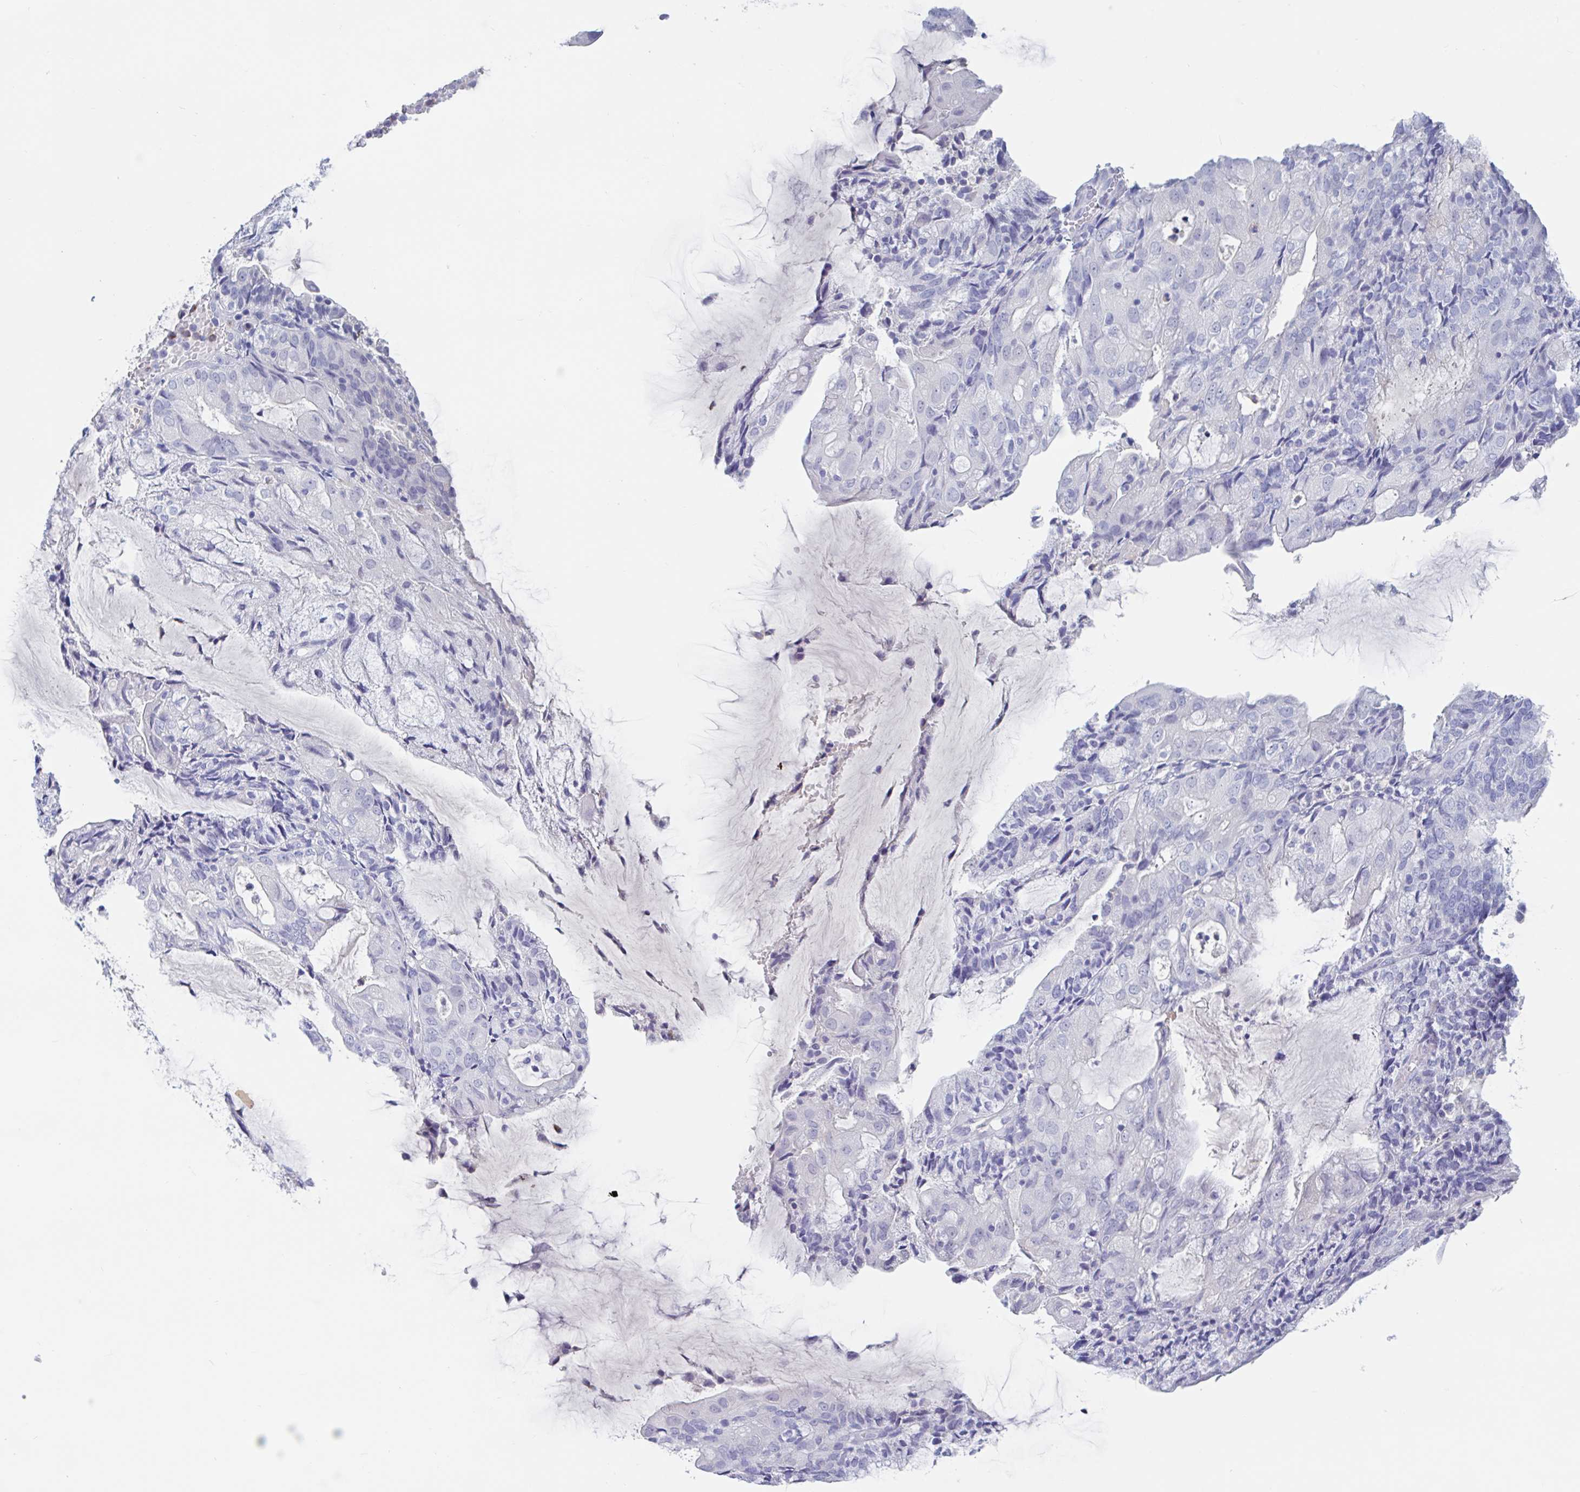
{"staining": {"intensity": "negative", "quantity": "none", "location": "none"}, "tissue": "endometrial cancer", "cell_type": "Tumor cells", "image_type": "cancer", "snomed": [{"axis": "morphology", "description": "Adenocarcinoma, NOS"}, {"axis": "topography", "description": "Endometrium"}], "caption": "Immunohistochemical staining of adenocarcinoma (endometrial) displays no significant staining in tumor cells.", "gene": "ZNHIT2", "patient": {"sex": "female", "age": 81}}